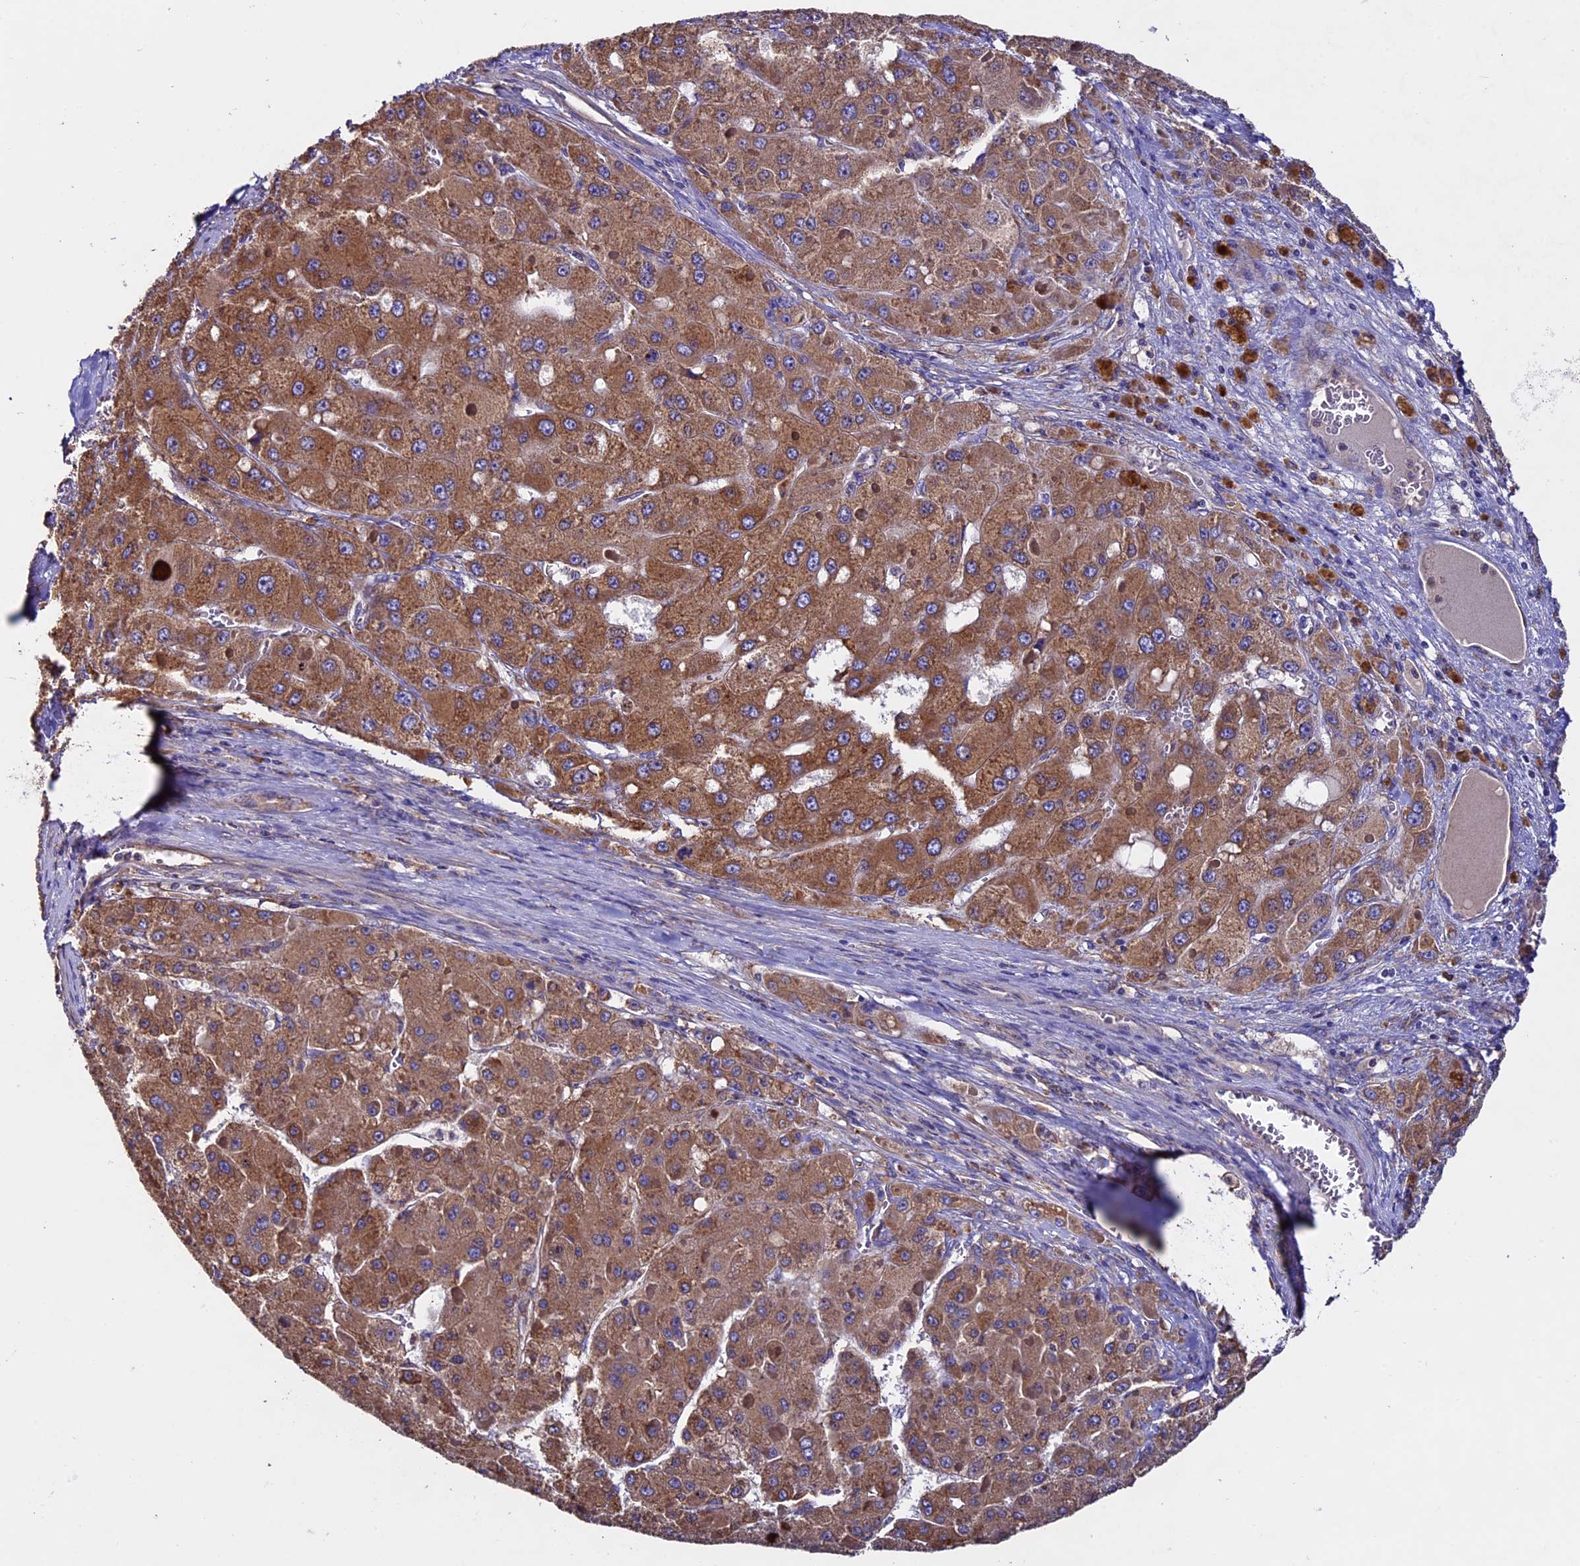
{"staining": {"intensity": "moderate", "quantity": ">75%", "location": "cytoplasmic/membranous"}, "tissue": "liver cancer", "cell_type": "Tumor cells", "image_type": "cancer", "snomed": [{"axis": "morphology", "description": "Carcinoma, Hepatocellular, NOS"}, {"axis": "topography", "description": "Liver"}], "caption": "Moderate cytoplasmic/membranous positivity for a protein is identified in about >75% of tumor cells of liver cancer using IHC.", "gene": "BTBD3", "patient": {"sex": "female", "age": 73}}